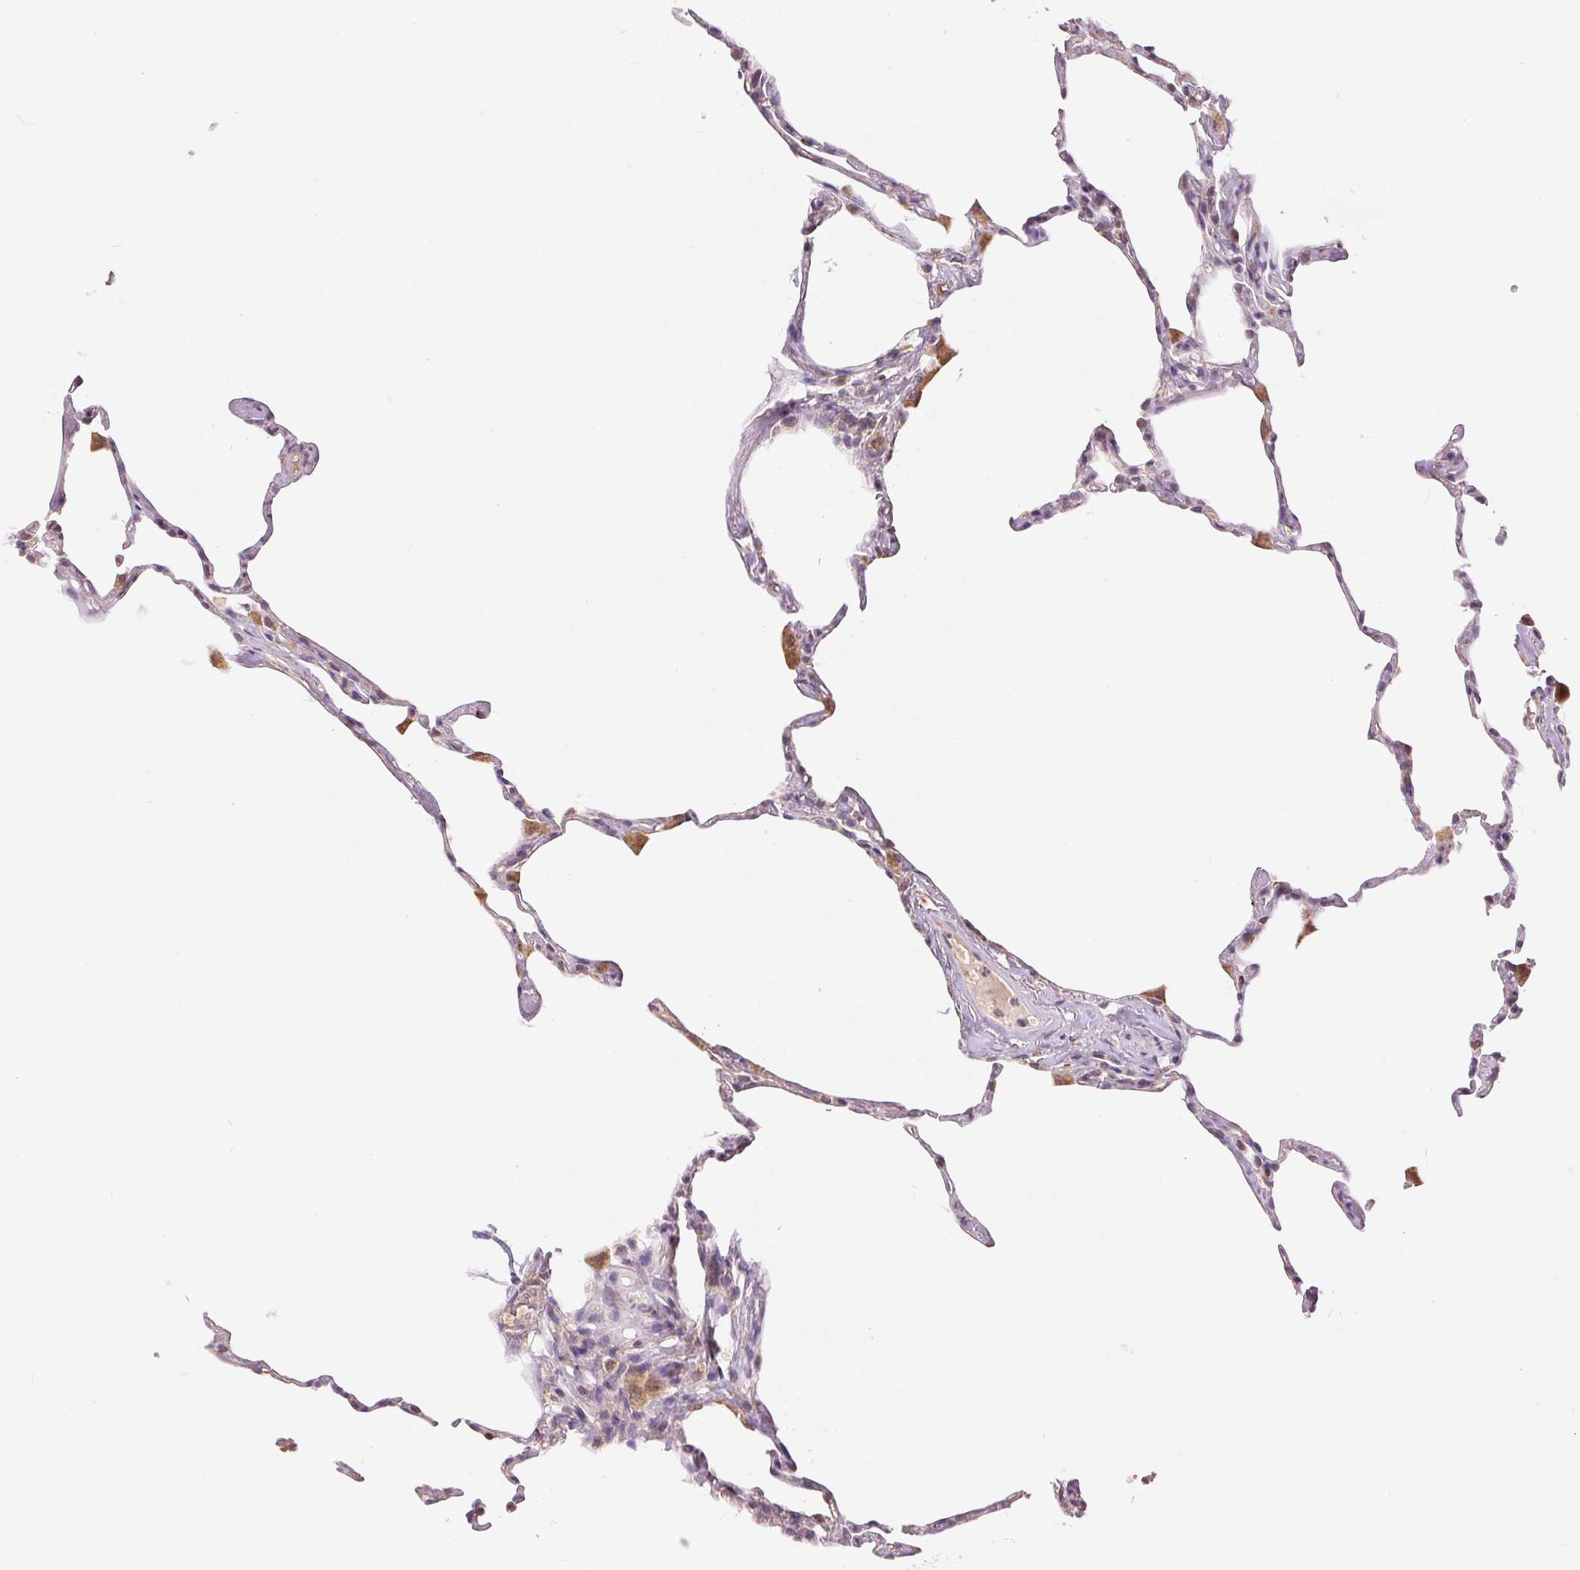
{"staining": {"intensity": "weak", "quantity": "25%-75%", "location": "cytoplasmic/membranous"}, "tissue": "lung", "cell_type": "Alveolar cells", "image_type": "normal", "snomed": [{"axis": "morphology", "description": "Normal tissue, NOS"}, {"axis": "topography", "description": "Lung"}], "caption": "Protein expression analysis of benign human lung reveals weak cytoplasmic/membranous positivity in about 25%-75% of alveolar cells.", "gene": "DGUOK", "patient": {"sex": "male", "age": 65}}